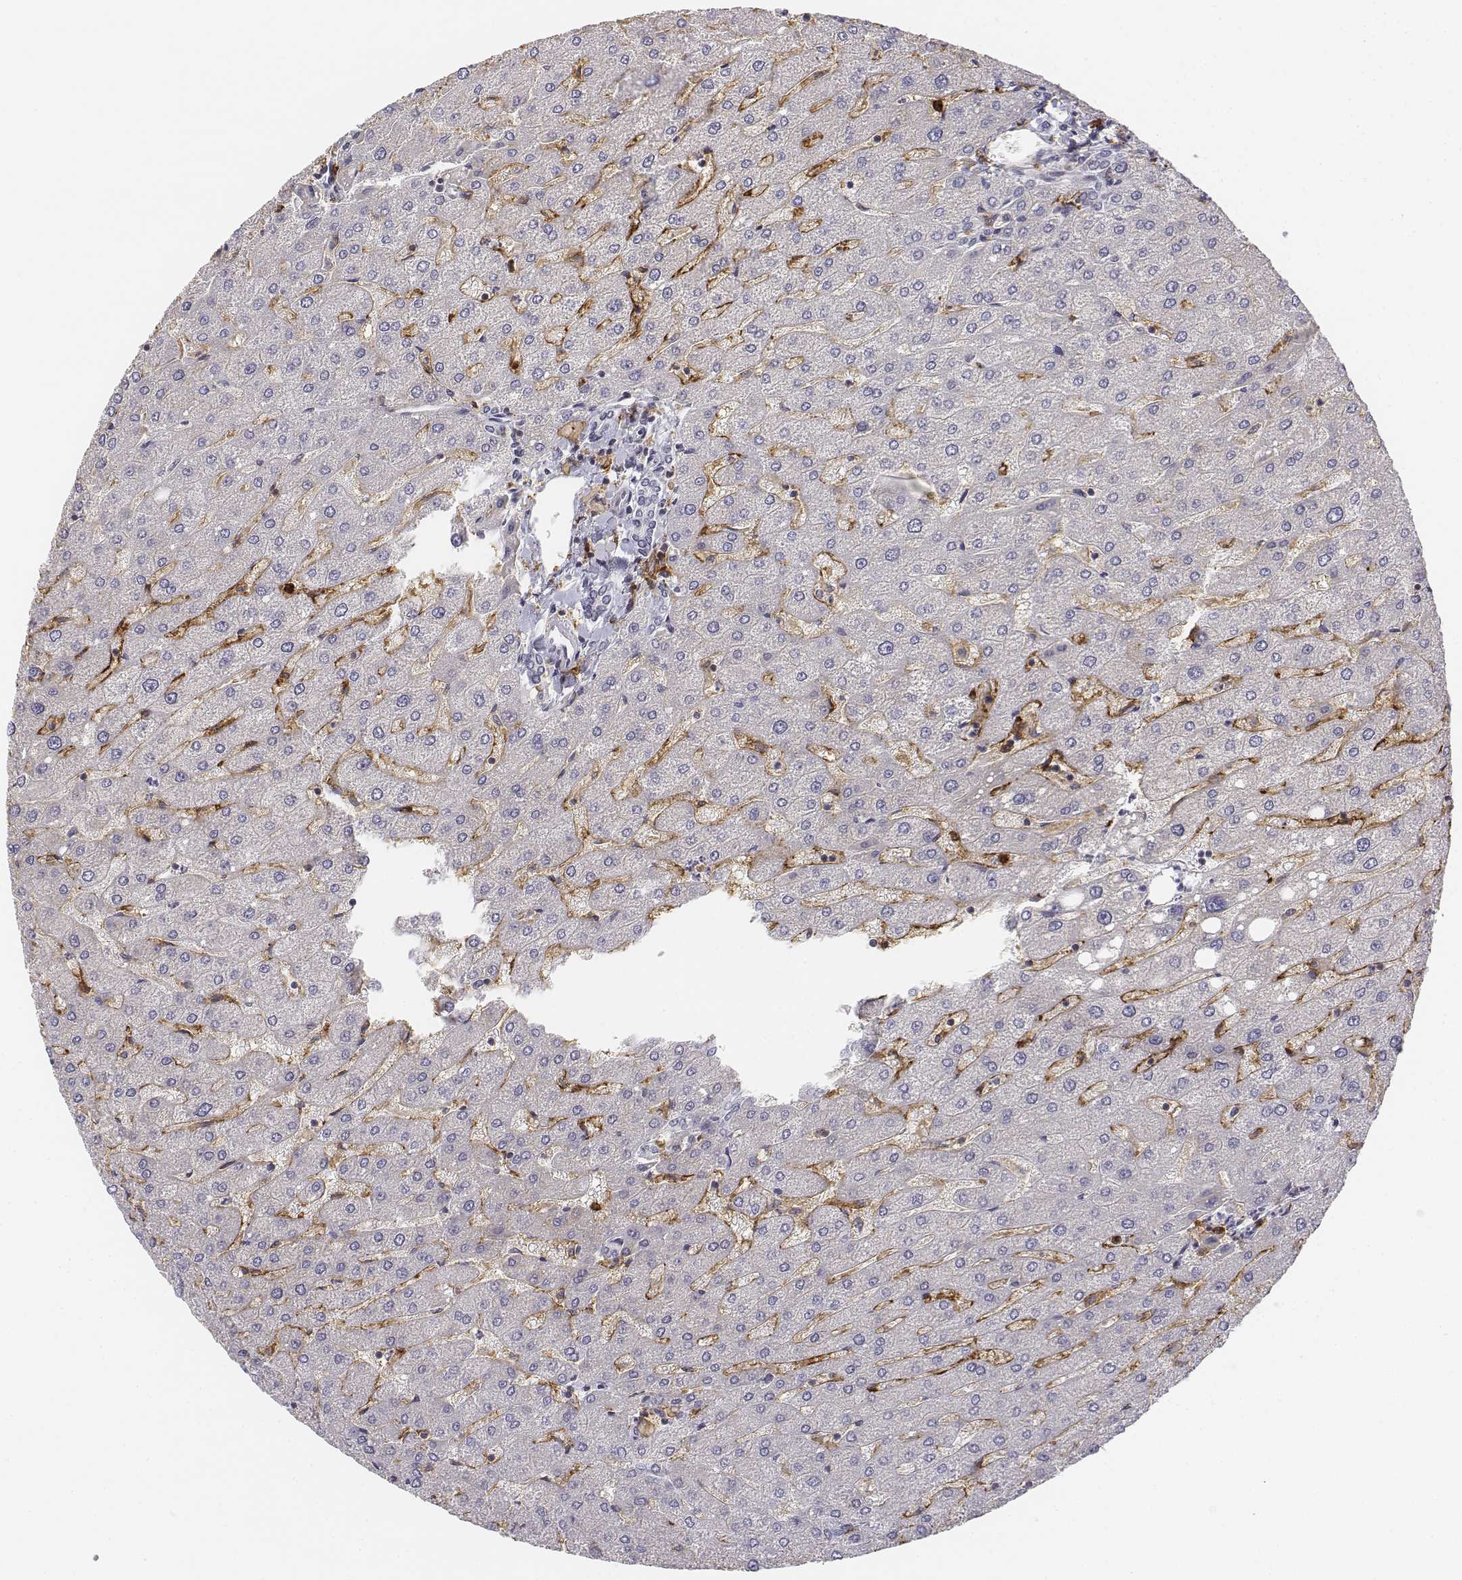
{"staining": {"intensity": "negative", "quantity": "none", "location": "none"}, "tissue": "liver", "cell_type": "Cholangiocytes", "image_type": "normal", "snomed": [{"axis": "morphology", "description": "Normal tissue, NOS"}, {"axis": "topography", "description": "Liver"}], "caption": "IHC micrograph of unremarkable liver stained for a protein (brown), which displays no staining in cholangiocytes.", "gene": "CD14", "patient": {"sex": "male", "age": 67}}